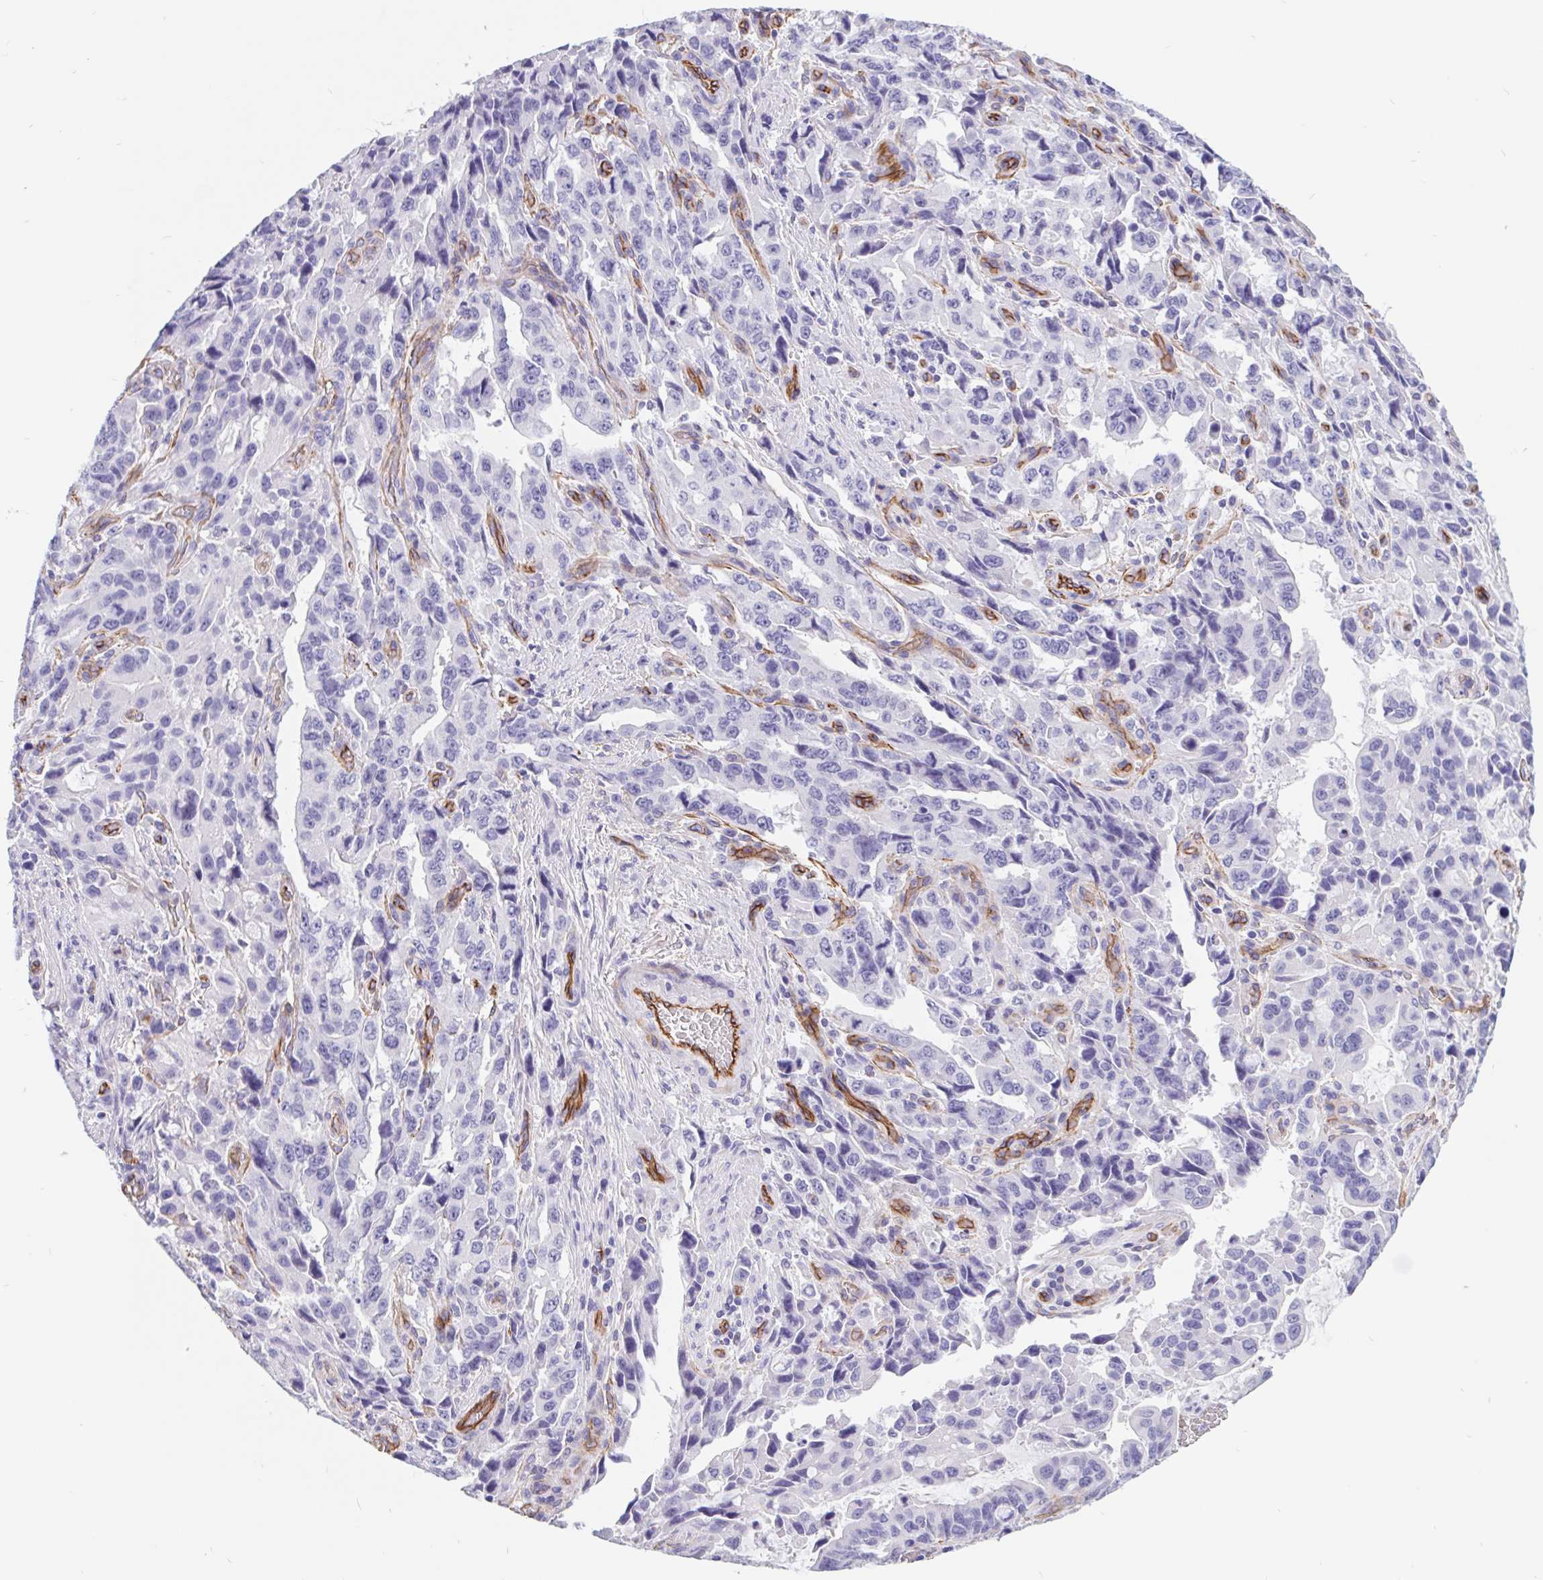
{"staining": {"intensity": "negative", "quantity": "none", "location": "none"}, "tissue": "stomach cancer", "cell_type": "Tumor cells", "image_type": "cancer", "snomed": [{"axis": "morphology", "description": "Adenocarcinoma, NOS"}, {"axis": "topography", "description": "Stomach, upper"}], "caption": "Immunohistochemistry micrograph of neoplastic tissue: human stomach cancer (adenocarcinoma) stained with DAB displays no significant protein expression in tumor cells. (IHC, brightfield microscopy, high magnification).", "gene": "LIMCH1", "patient": {"sex": "male", "age": 85}}